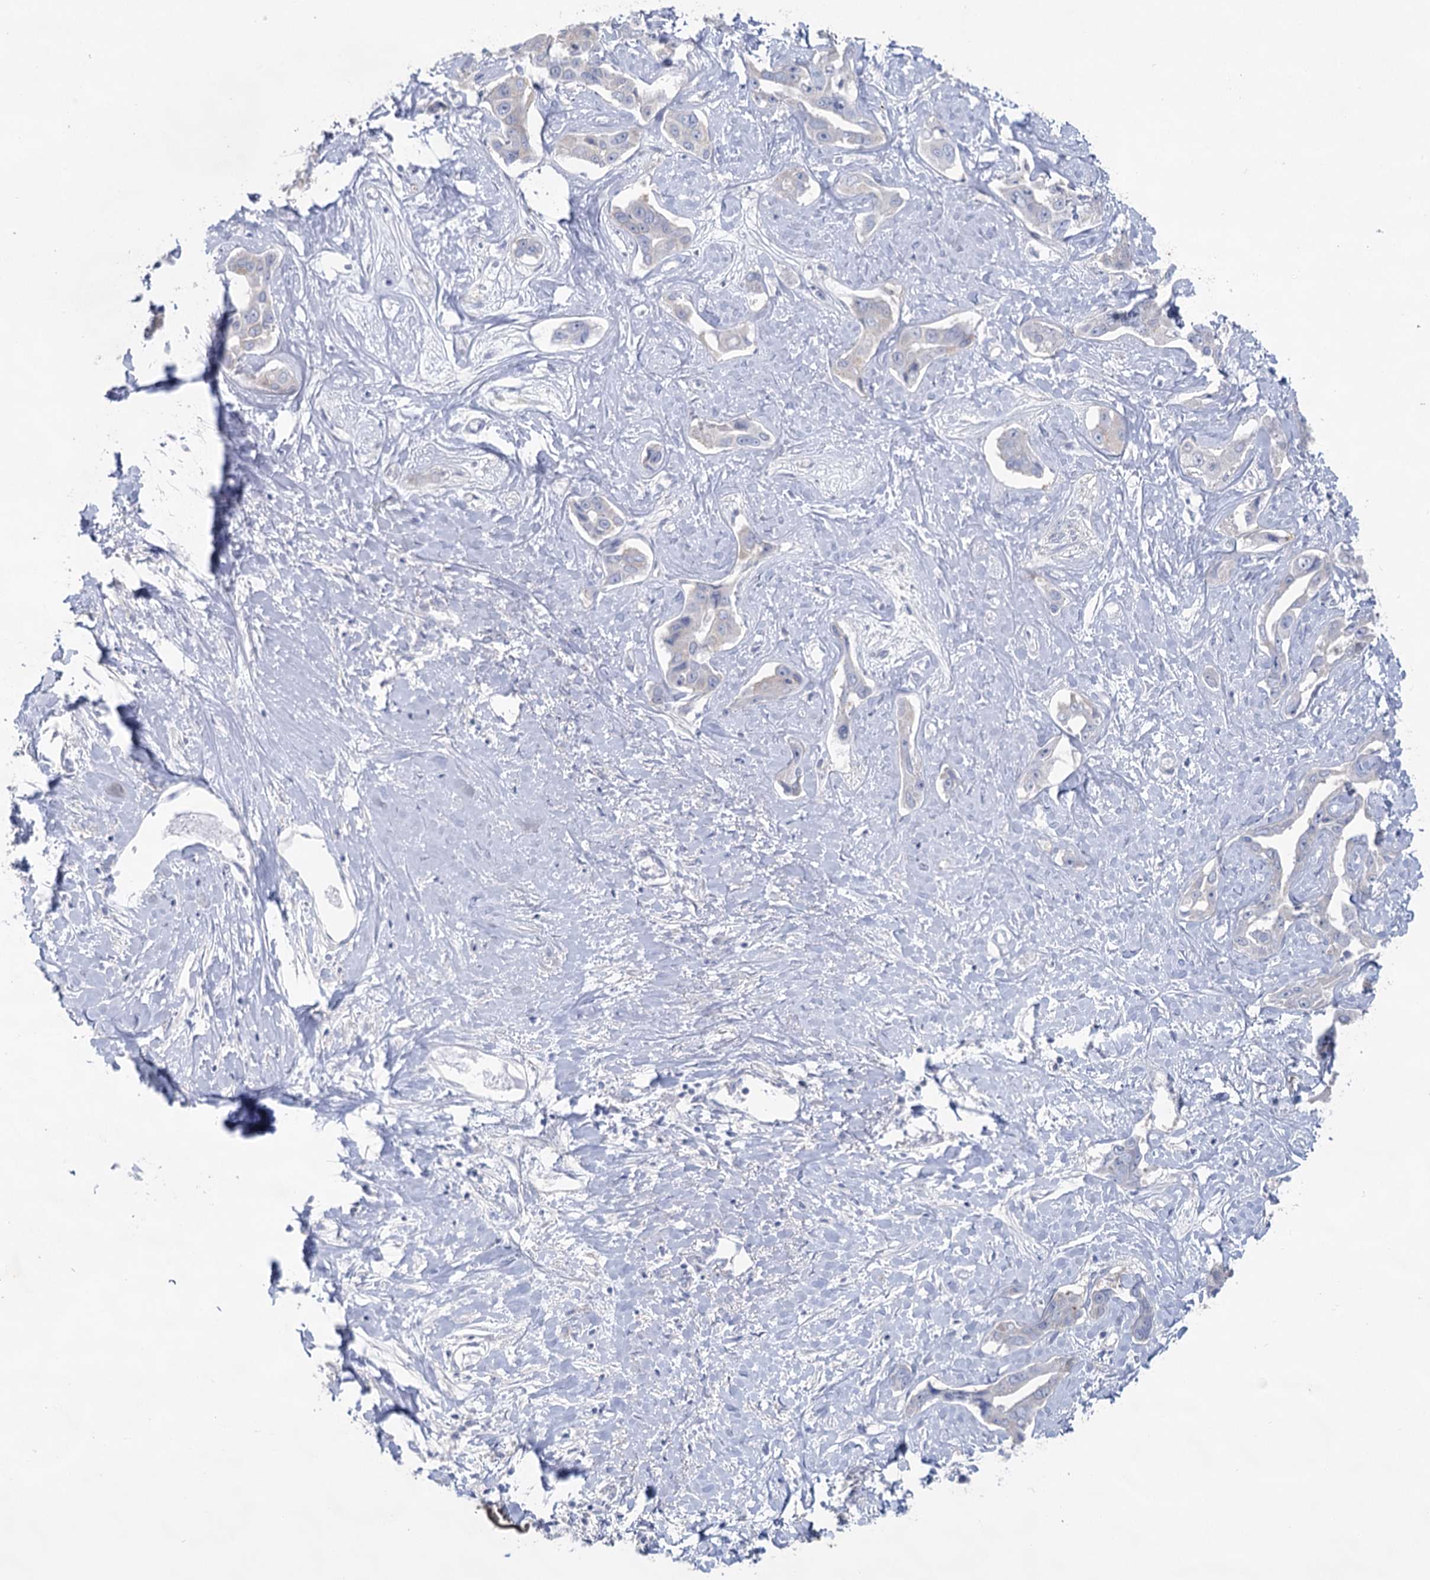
{"staining": {"intensity": "negative", "quantity": "none", "location": "none"}, "tissue": "liver cancer", "cell_type": "Tumor cells", "image_type": "cancer", "snomed": [{"axis": "morphology", "description": "Cholangiocarcinoma"}, {"axis": "topography", "description": "Liver"}], "caption": "Tumor cells show no significant staining in liver cancer (cholangiocarcinoma). (DAB IHC, high magnification).", "gene": "CCDC88A", "patient": {"sex": "male", "age": 59}}